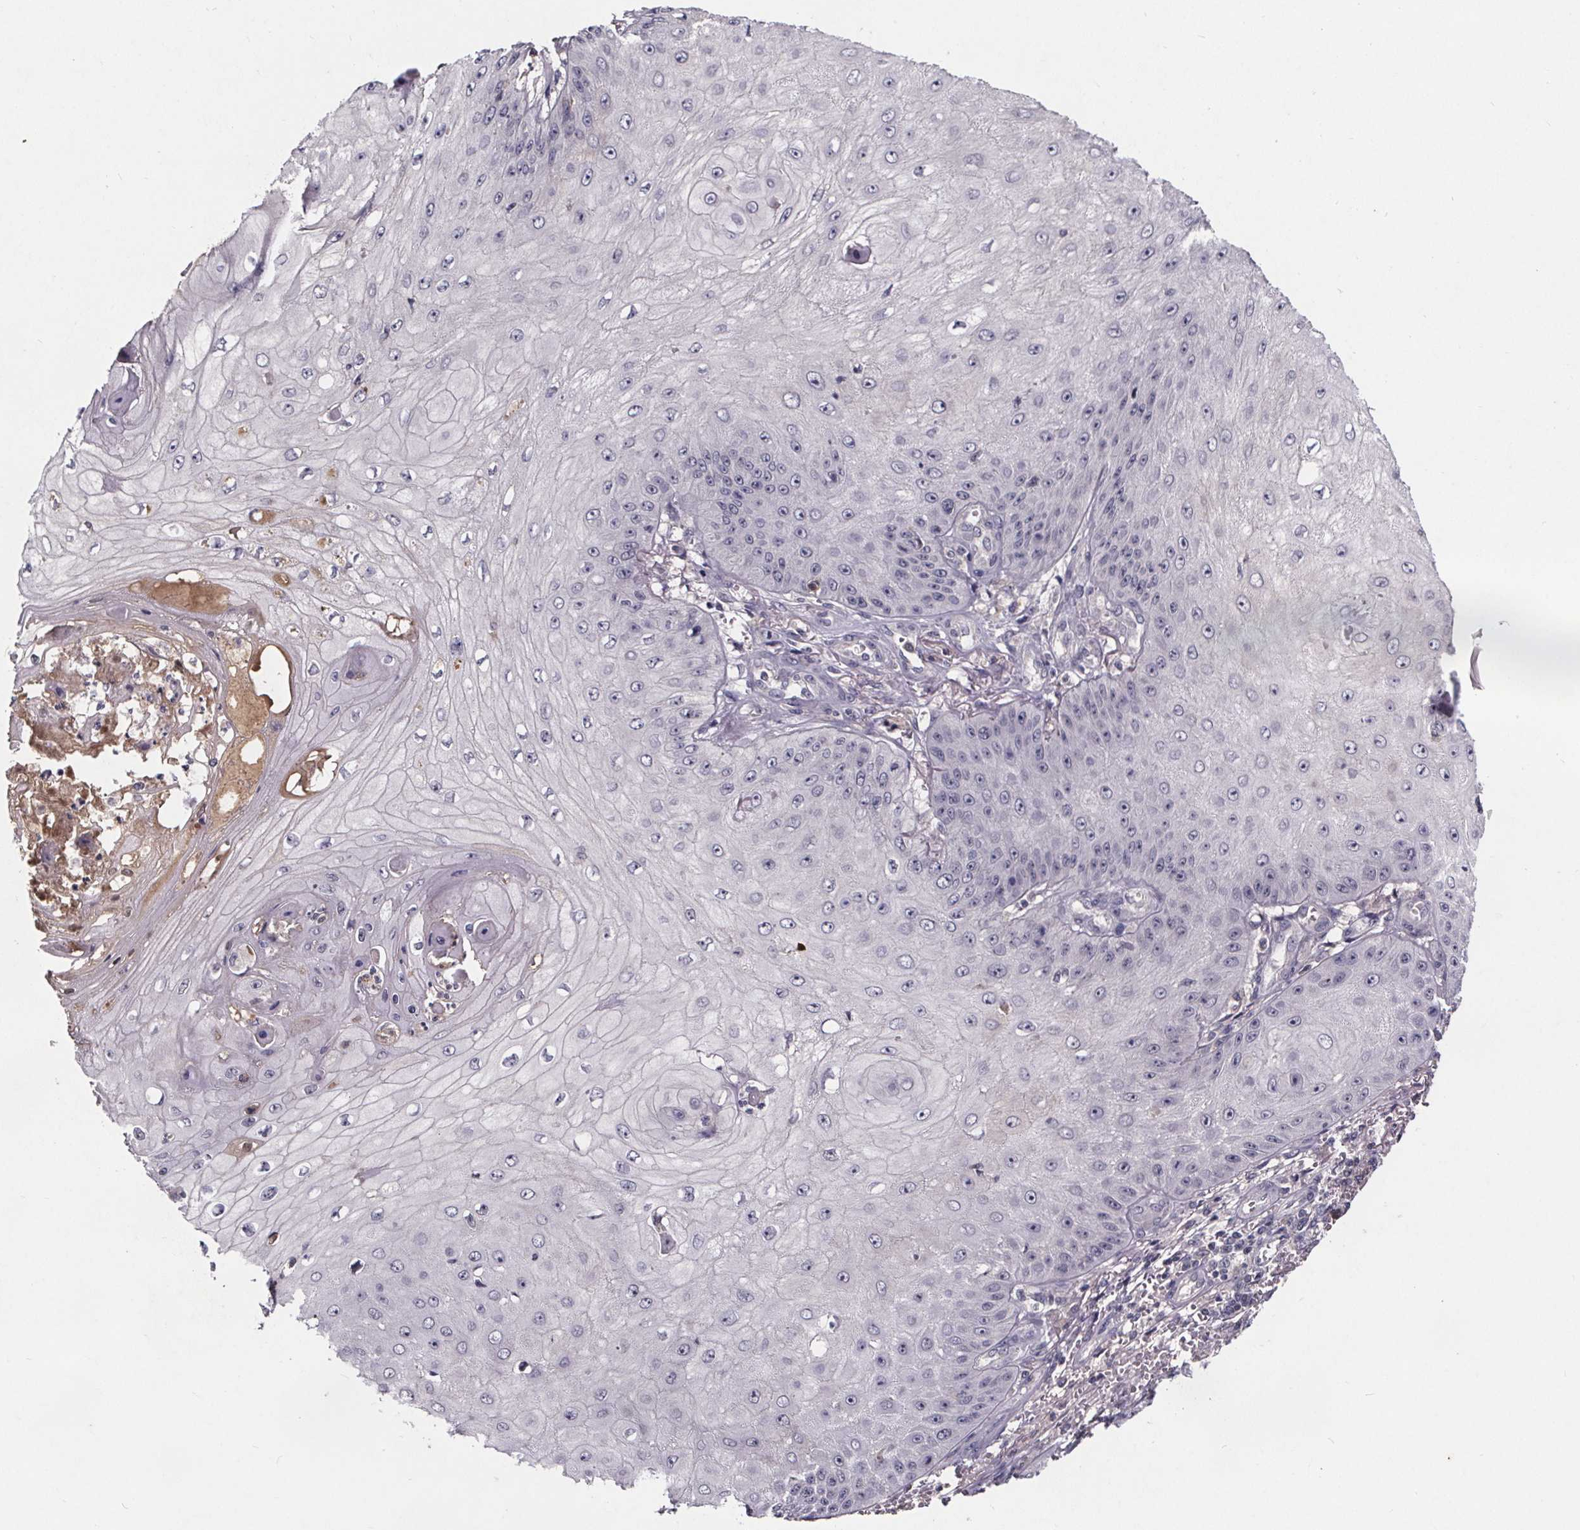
{"staining": {"intensity": "negative", "quantity": "none", "location": "none"}, "tissue": "skin cancer", "cell_type": "Tumor cells", "image_type": "cancer", "snomed": [{"axis": "morphology", "description": "Squamous cell carcinoma, NOS"}, {"axis": "topography", "description": "Skin"}], "caption": "Immunohistochemistry image of human squamous cell carcinoma (skin) stained for a protein (brown), which exhibits no positivity in tumor cells.", "gene": "NPHP4", "patient": {"sex": "male", "age": 70}}